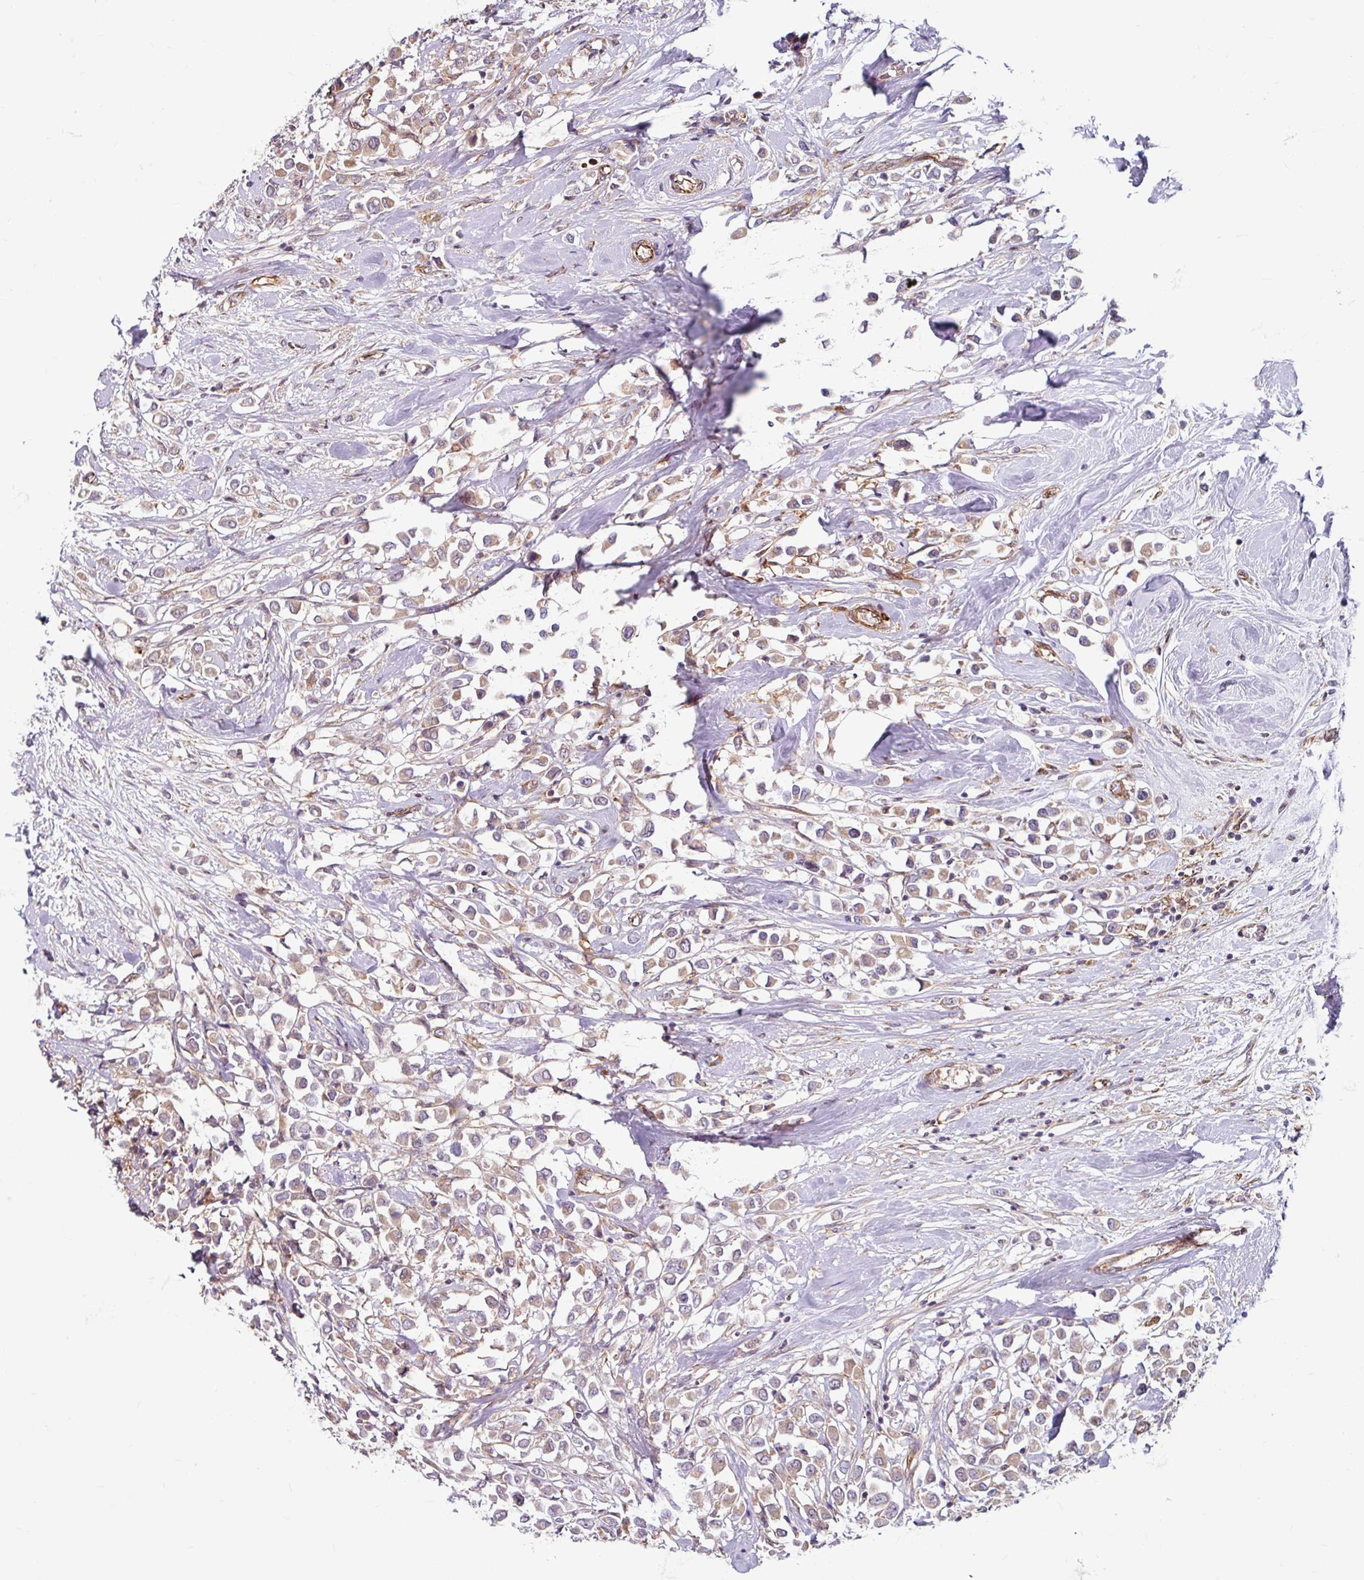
{"staining": {"intensity": "weak", "quantity": "25%-75%", "location": "cytoplasmic/membranous"}, "tissue": "breast cancer", "cell_type": "Tumor cells", "image_type": "cancer", "snomed": [{"axis": "morphology", "description": "Duct carcinoma"}, {"axis": "topography", "description": "Breast"}], "caption": "Weak cytoplasmic/membranous protein positivity is present in approximately 25%-75% of tumor cells in breast cancer (infiltrating ductal carcinoma).", "gene": "DAAM2", "patient": {"sex": "female", "age": 61}}